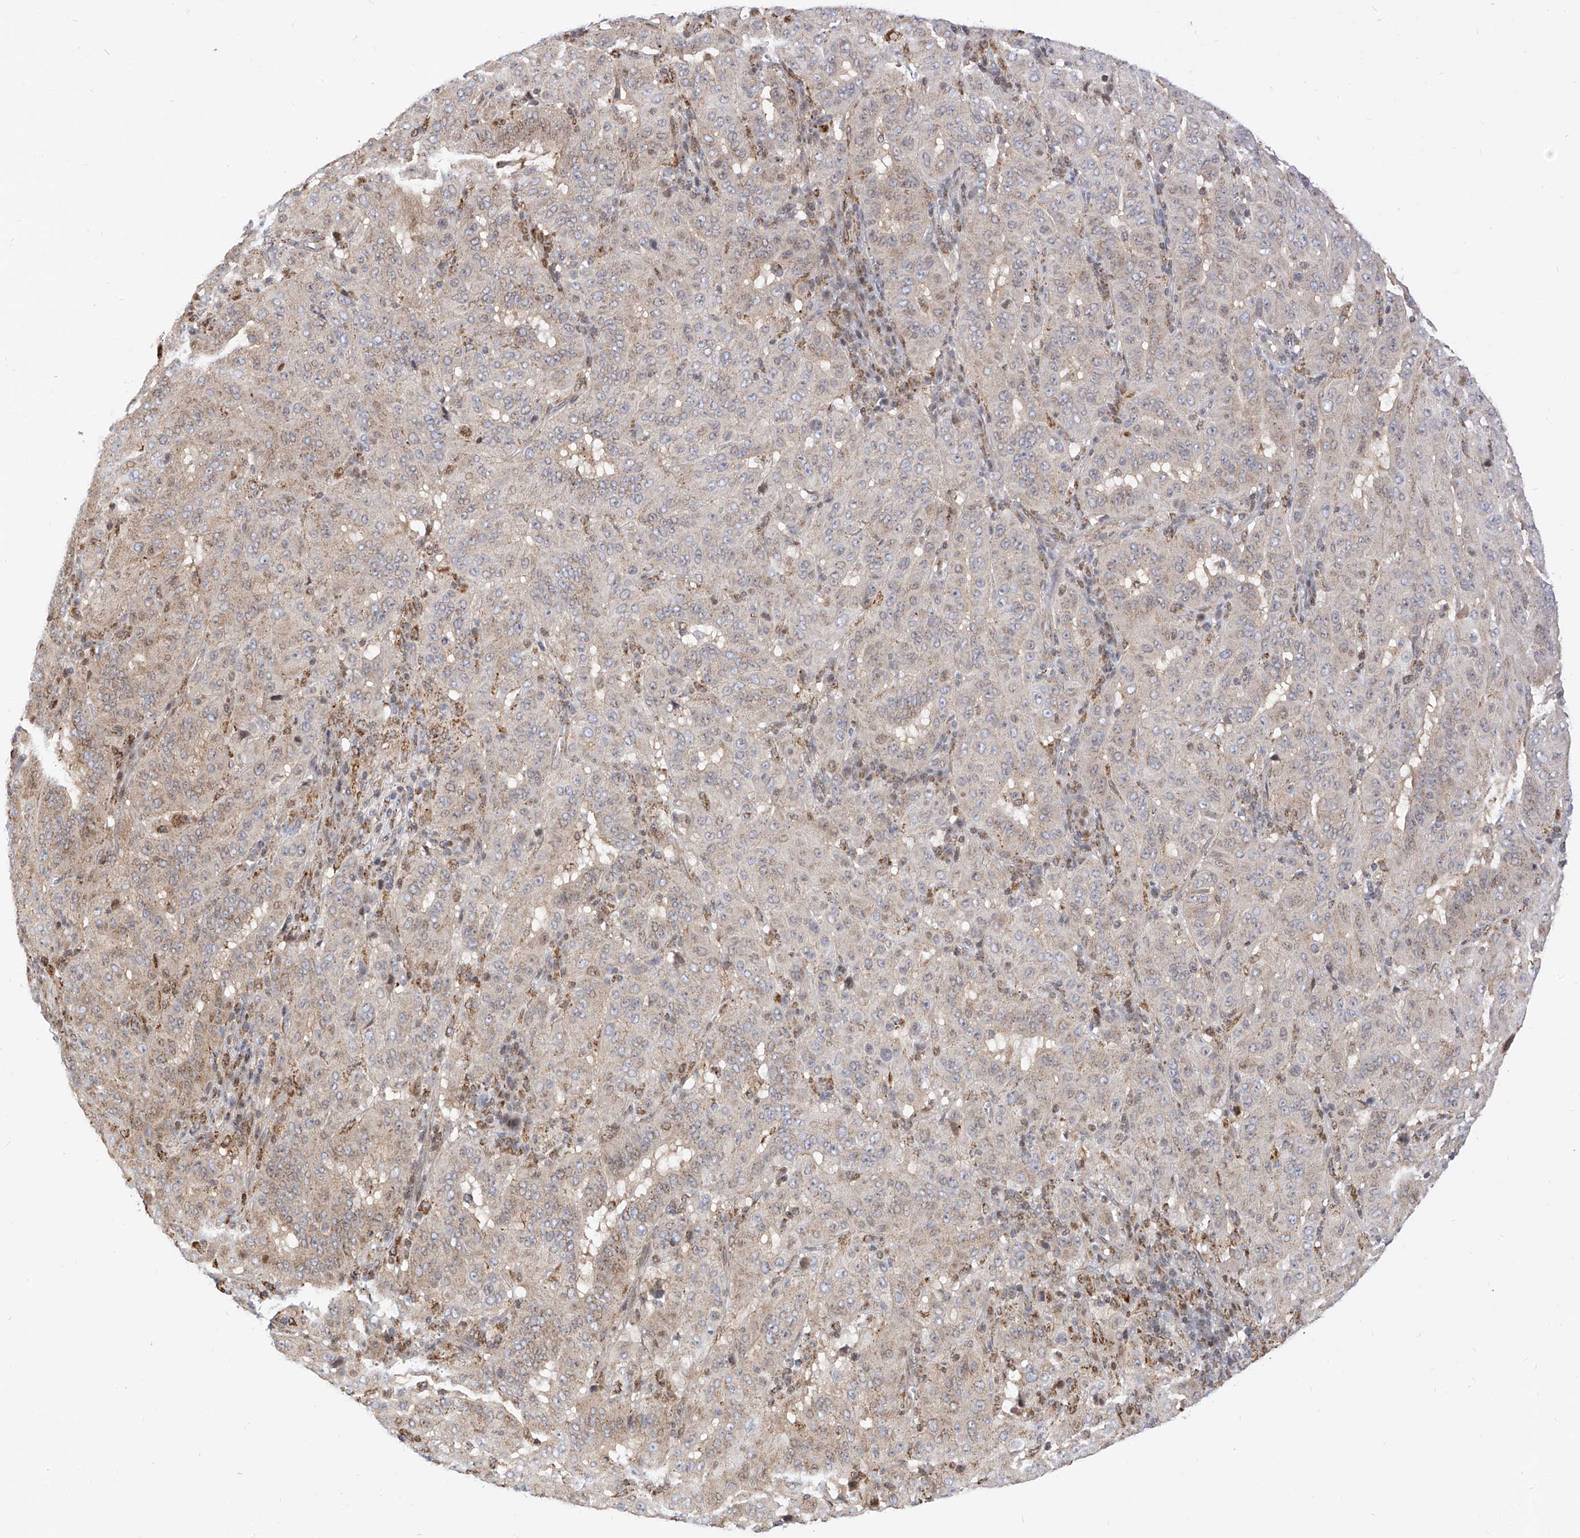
{"staining": {"intensity": "weak", "quantity": ">75%", "location": "cytoplasmic/membranous"}, "tissue": "pancreatic cancer", "cell_type": "Tumor cells", "image_type": "cancer", "snomed": [{"axis": "morphology", "description": "Adenocarcinoma, NOS"}, {"axis": "topography", "description": "Pancreas"}], "caption": "A high-resolution histopathology image shows immunohistochemistry staining of adenocarcinoma (pancreatic), which shows weak cytoplasmic/membranous expression in about >75% of tumor cells.", "gene": "TTLL8", "patient": {"sex": "male", "age": 63}}